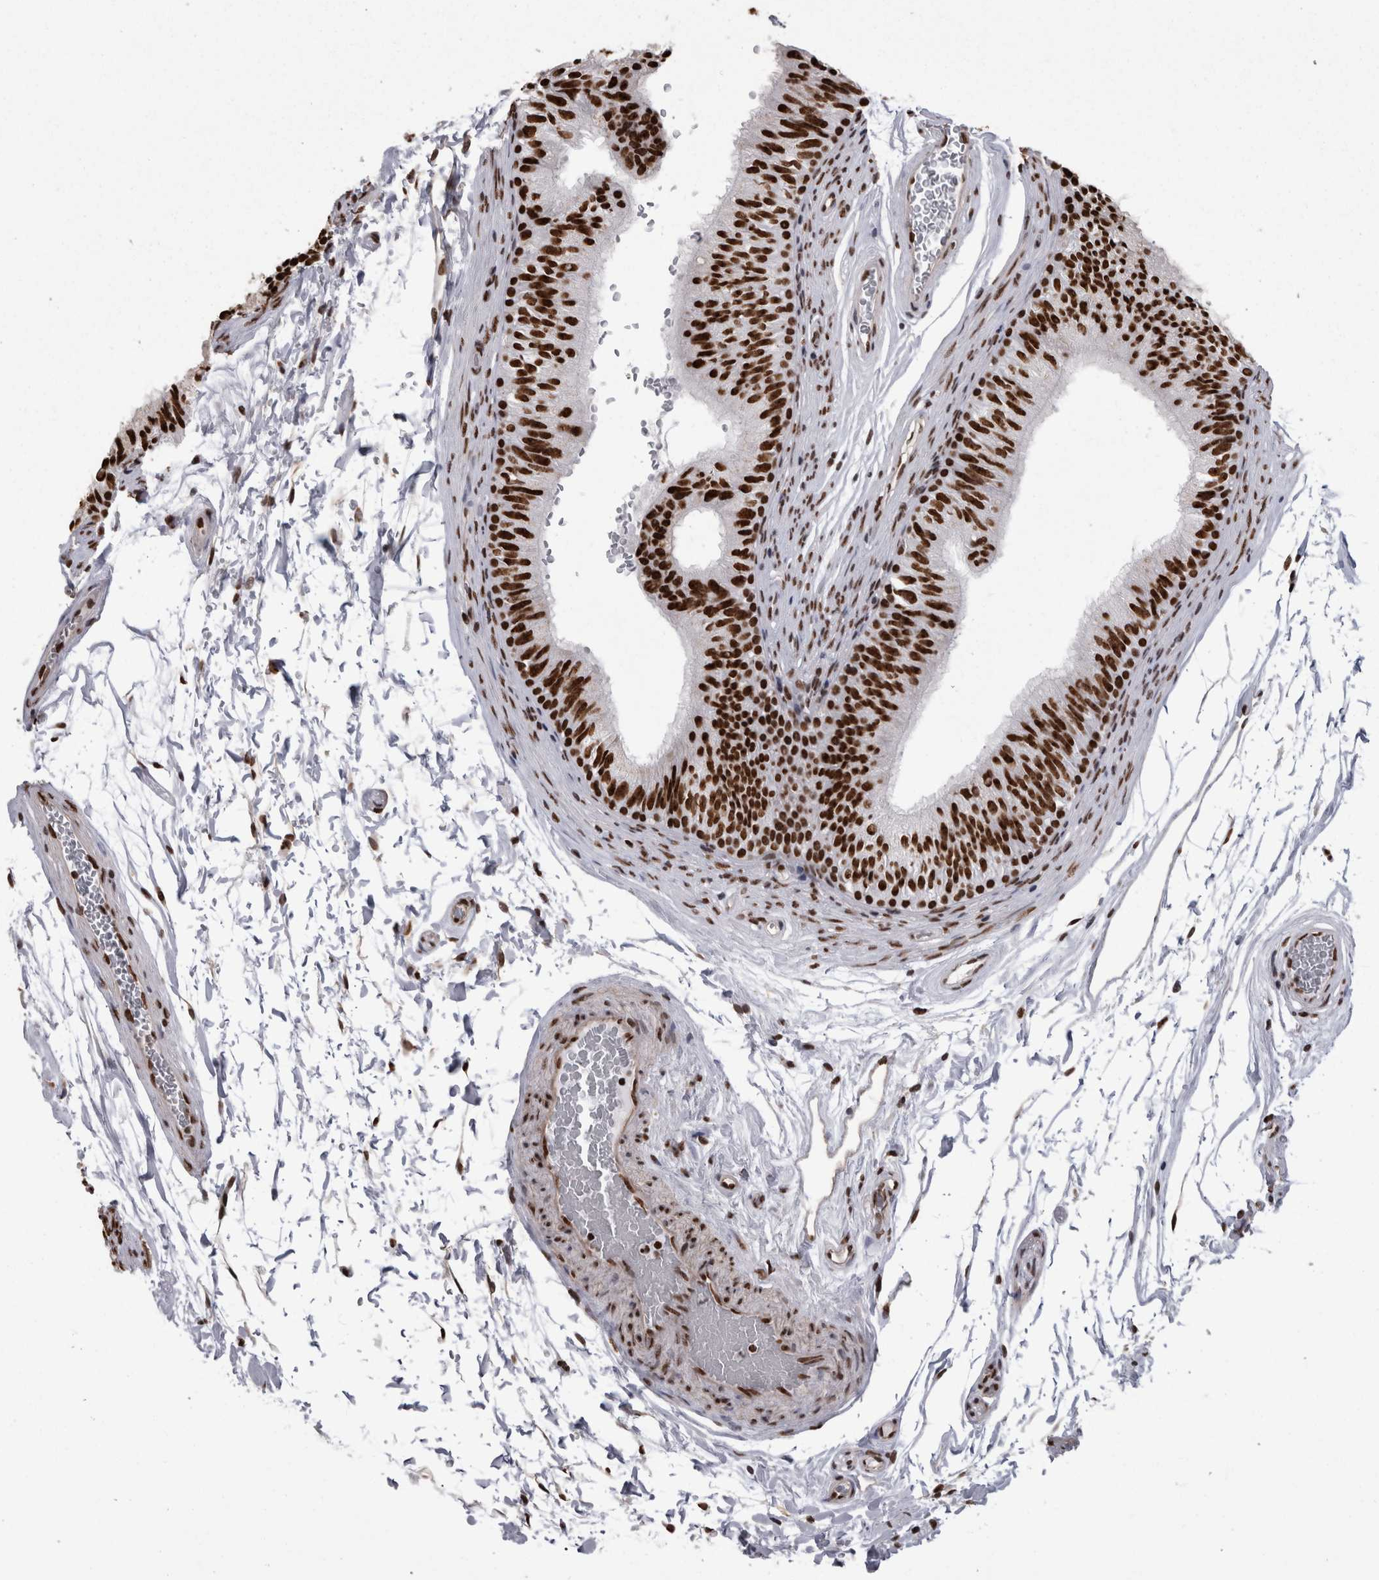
{"staining": {"intensity": "strong", "quantity": ">75%", "location": "nuclear"}, "tissue": "epididymis", "cell_type": "Glandular cells", "image_type": "normal", "snomed": [{"axis": "morphology", "description": "Normal tissue, NOS"}, {"axis": "topography", "description": "Epididymis"}], "caption": "Human epididymis stained with a protein marker reveals strong staining in glandular cells.", "gene": "HNRNPM", "patient": {"sex": "male", "age": 36}}